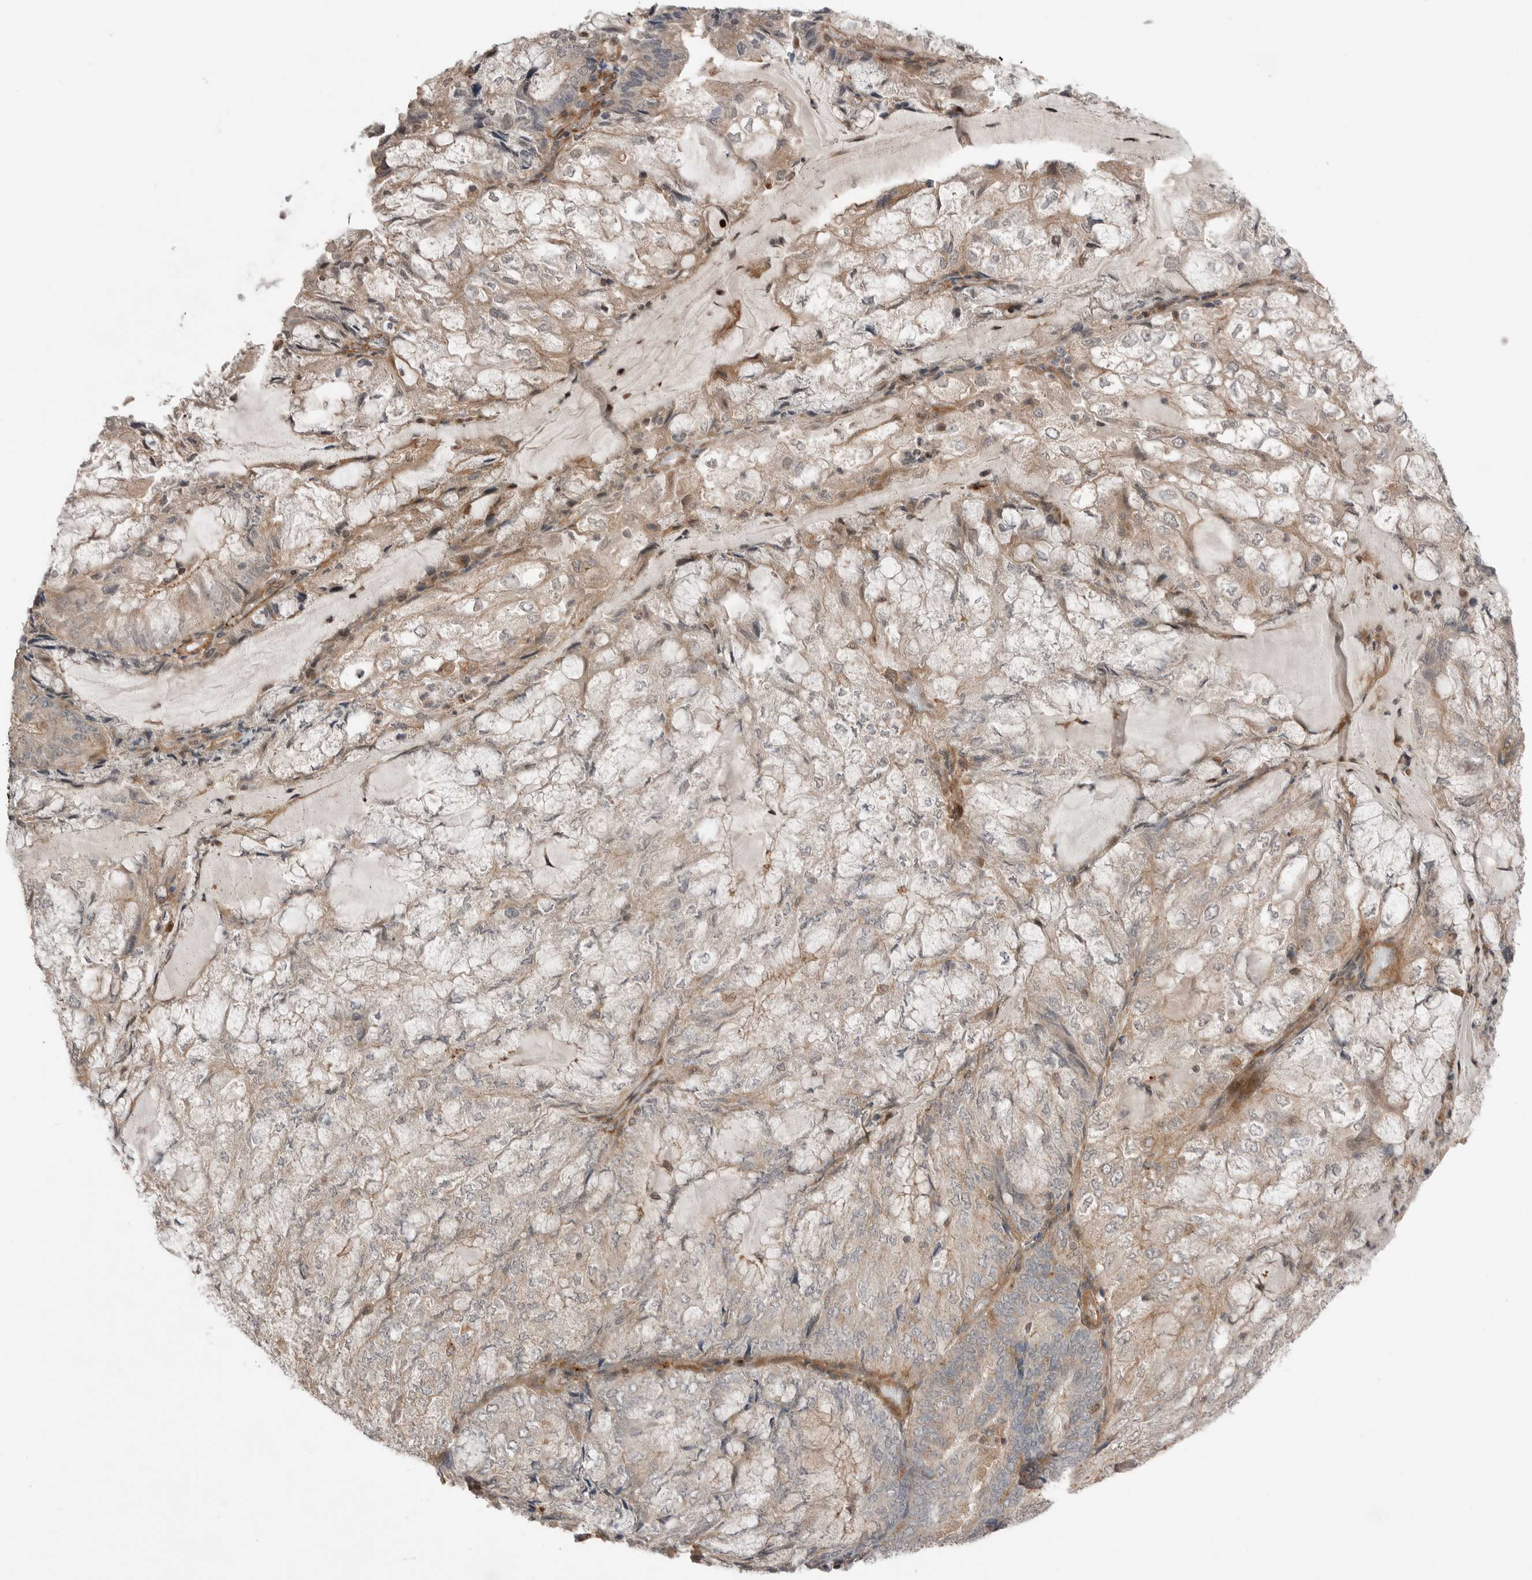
{"staining": {"intensity": "weak", "quantity": "<25%", "location": "cytoplasmic/membranous"}, "tissue": "endometrial cancer", "cell_type": "Tumor cells", "image_type": "cancer", "snomed": [{"axis": "morphology", "description": "Adenocarcinoma, NOS"}, {"axis": "topography", "description": "Endometrium"}], "caption": "Immunohistochemical staining of adenocarcinoma (endometrial) reveals no significant staining in tumor cells. The staining is performed using DAB brown chromogen with nuclei counter-stained in using hematoxylin.", "gene": "PEAK1", "patient": {"sex": "female", "age": 81}}